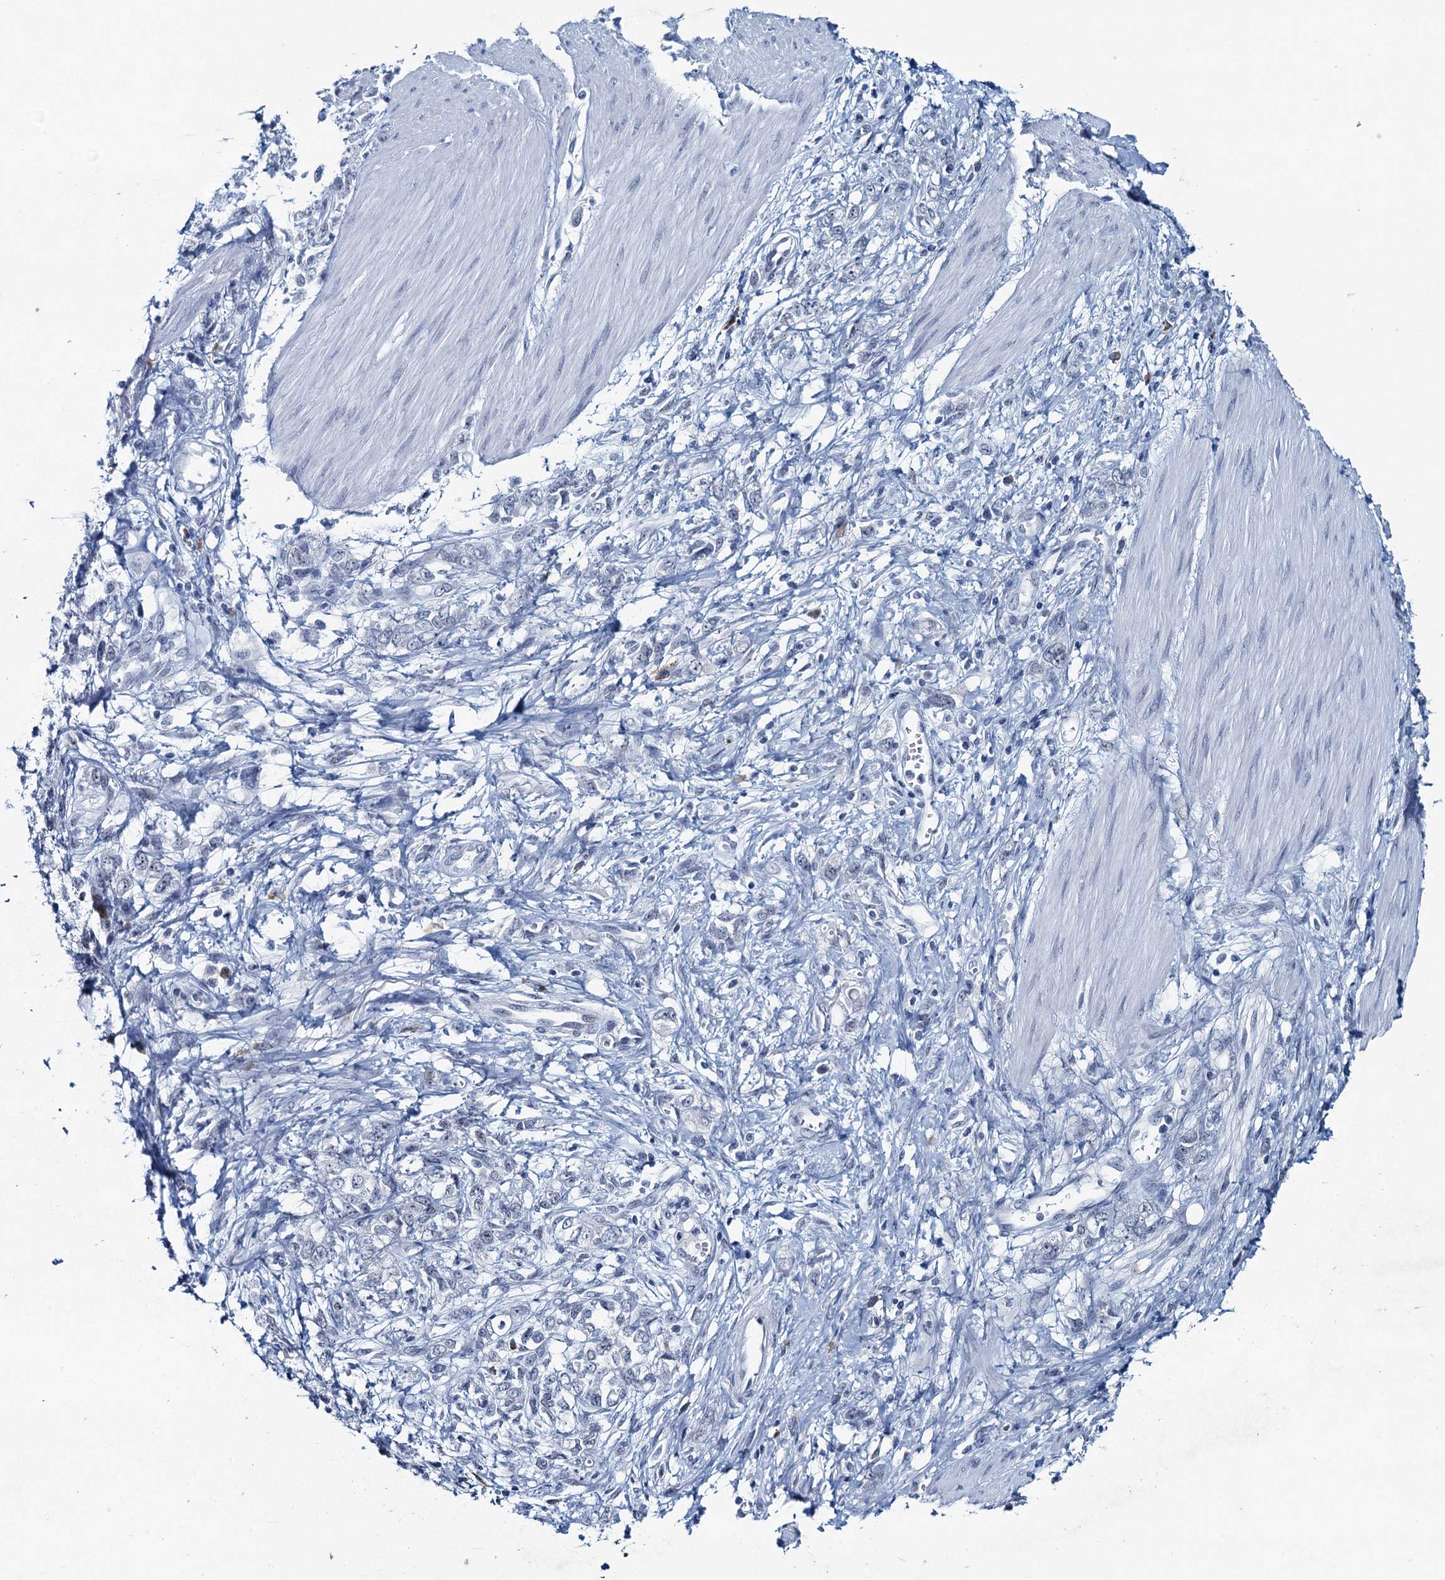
{"staining": {"intensity": "negative", "quantity": "none", "location": "none"}, "tissue": "stomach cancer", "cell_type": "Tumor cells", "image_type": "cancer", "snomed": [{"axis": "morphology", "description": "Adenocarcinoma, NOS"}, {"axis": "topography", "description": "Stomach"}], "caption": "IHC micrograph of stomach cancer stained for a protein (brown), which demonstrates no positivity in tumor cells.", "gene": "HAPSTR1", "patient": {"sex": "female", "age": 76}}